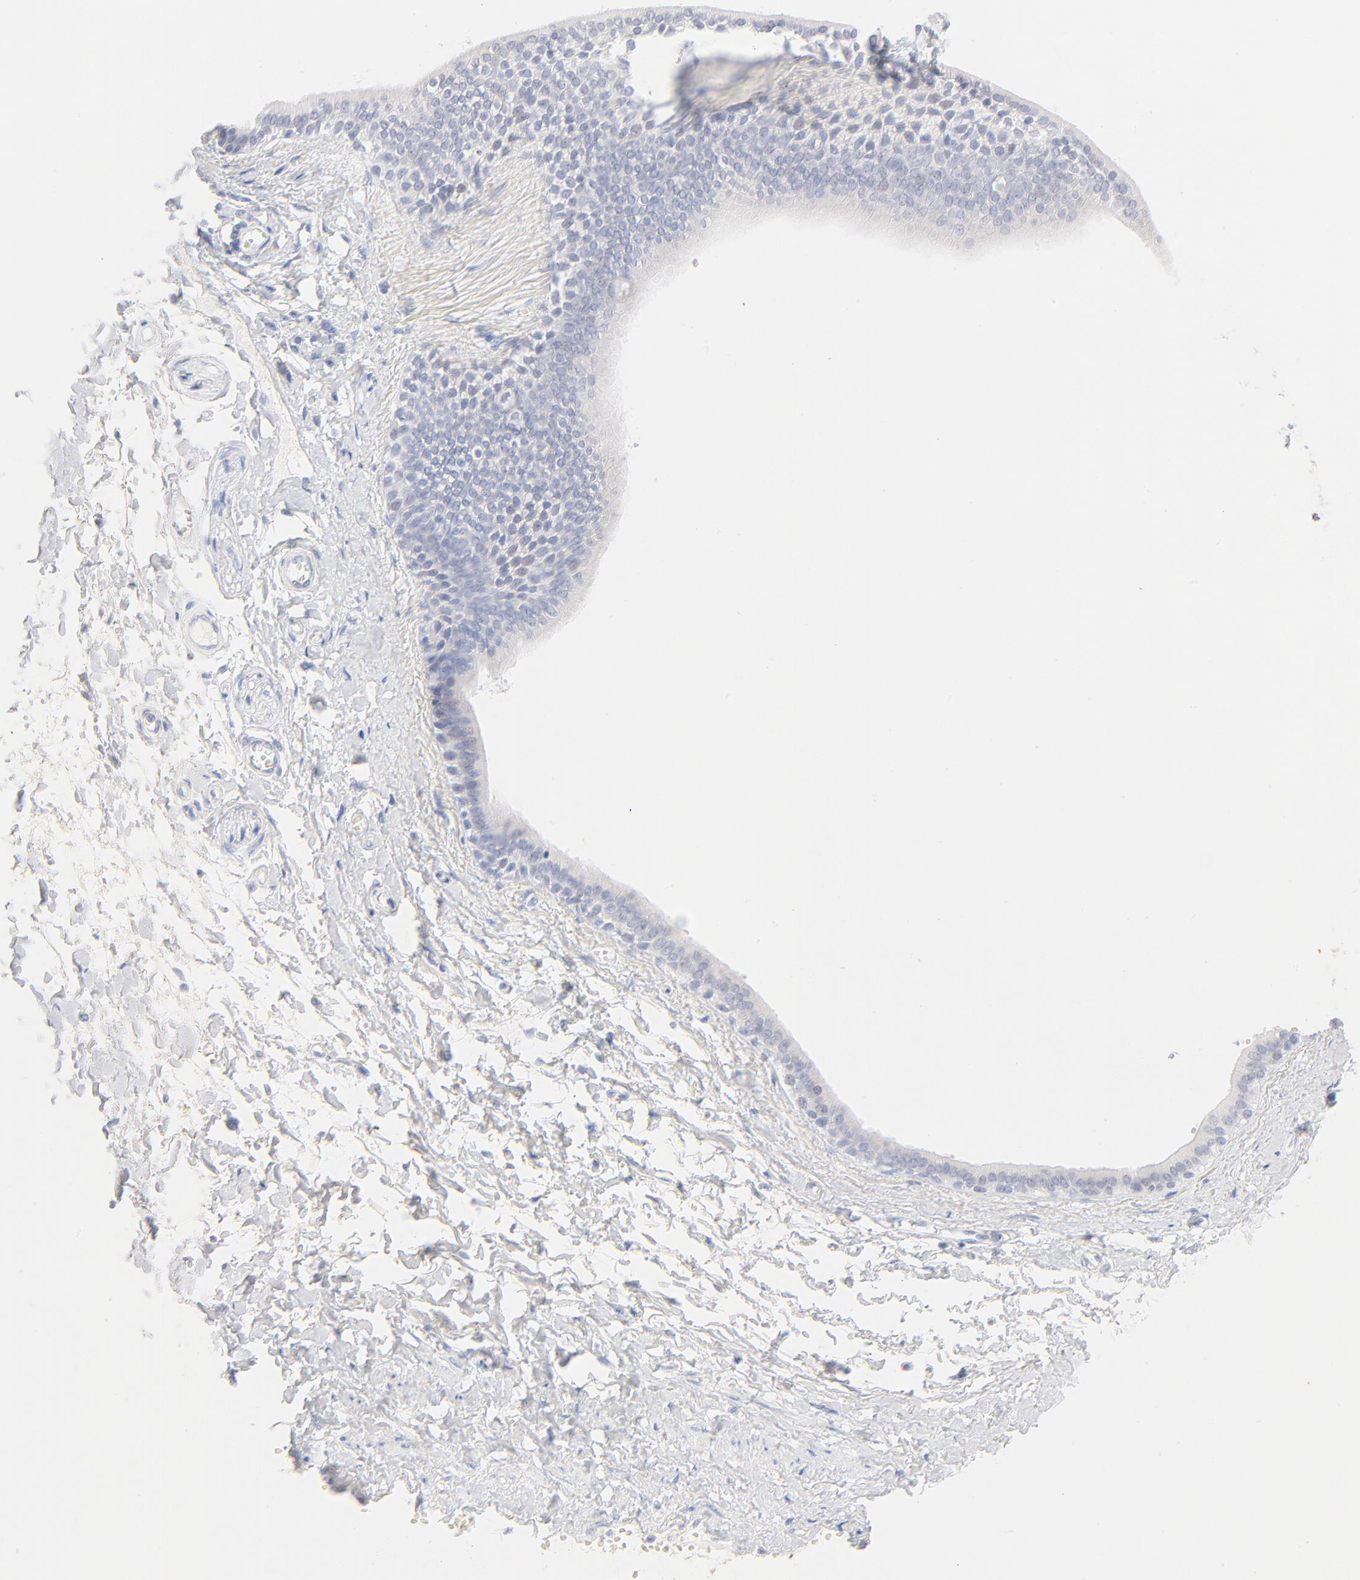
{"staining": {"intensity": "negative", "quantity": "none", "location": "none"}, "tissue": "adipose tissue", "cell_type": "Adipocytes", "image_type": "normal", "snomed": [{"axis": "morphology", "description": "Normal tissue, NOS"}, {"axis": "morphology", "description": "Inflammation, NOS"}, {"axis": "topography", "description": "Salivary gland"}, {"axis": "topography", "description": "Peripheral nerve tissue"}], "caption": "Immunohistochemistry (IHC) micrograph of unremarkable adipose tissue: human adipose tissue stained with DAB reveals no significant protein positivity in adipocytes. The staining was performed using DAB to visualize the protein expression in brown, while the nuclei were stained in blue with hematoxylin (Magnification: 20x).", "gene": "ONECUT1", "patient": {"sex": "female", "age": 75}}